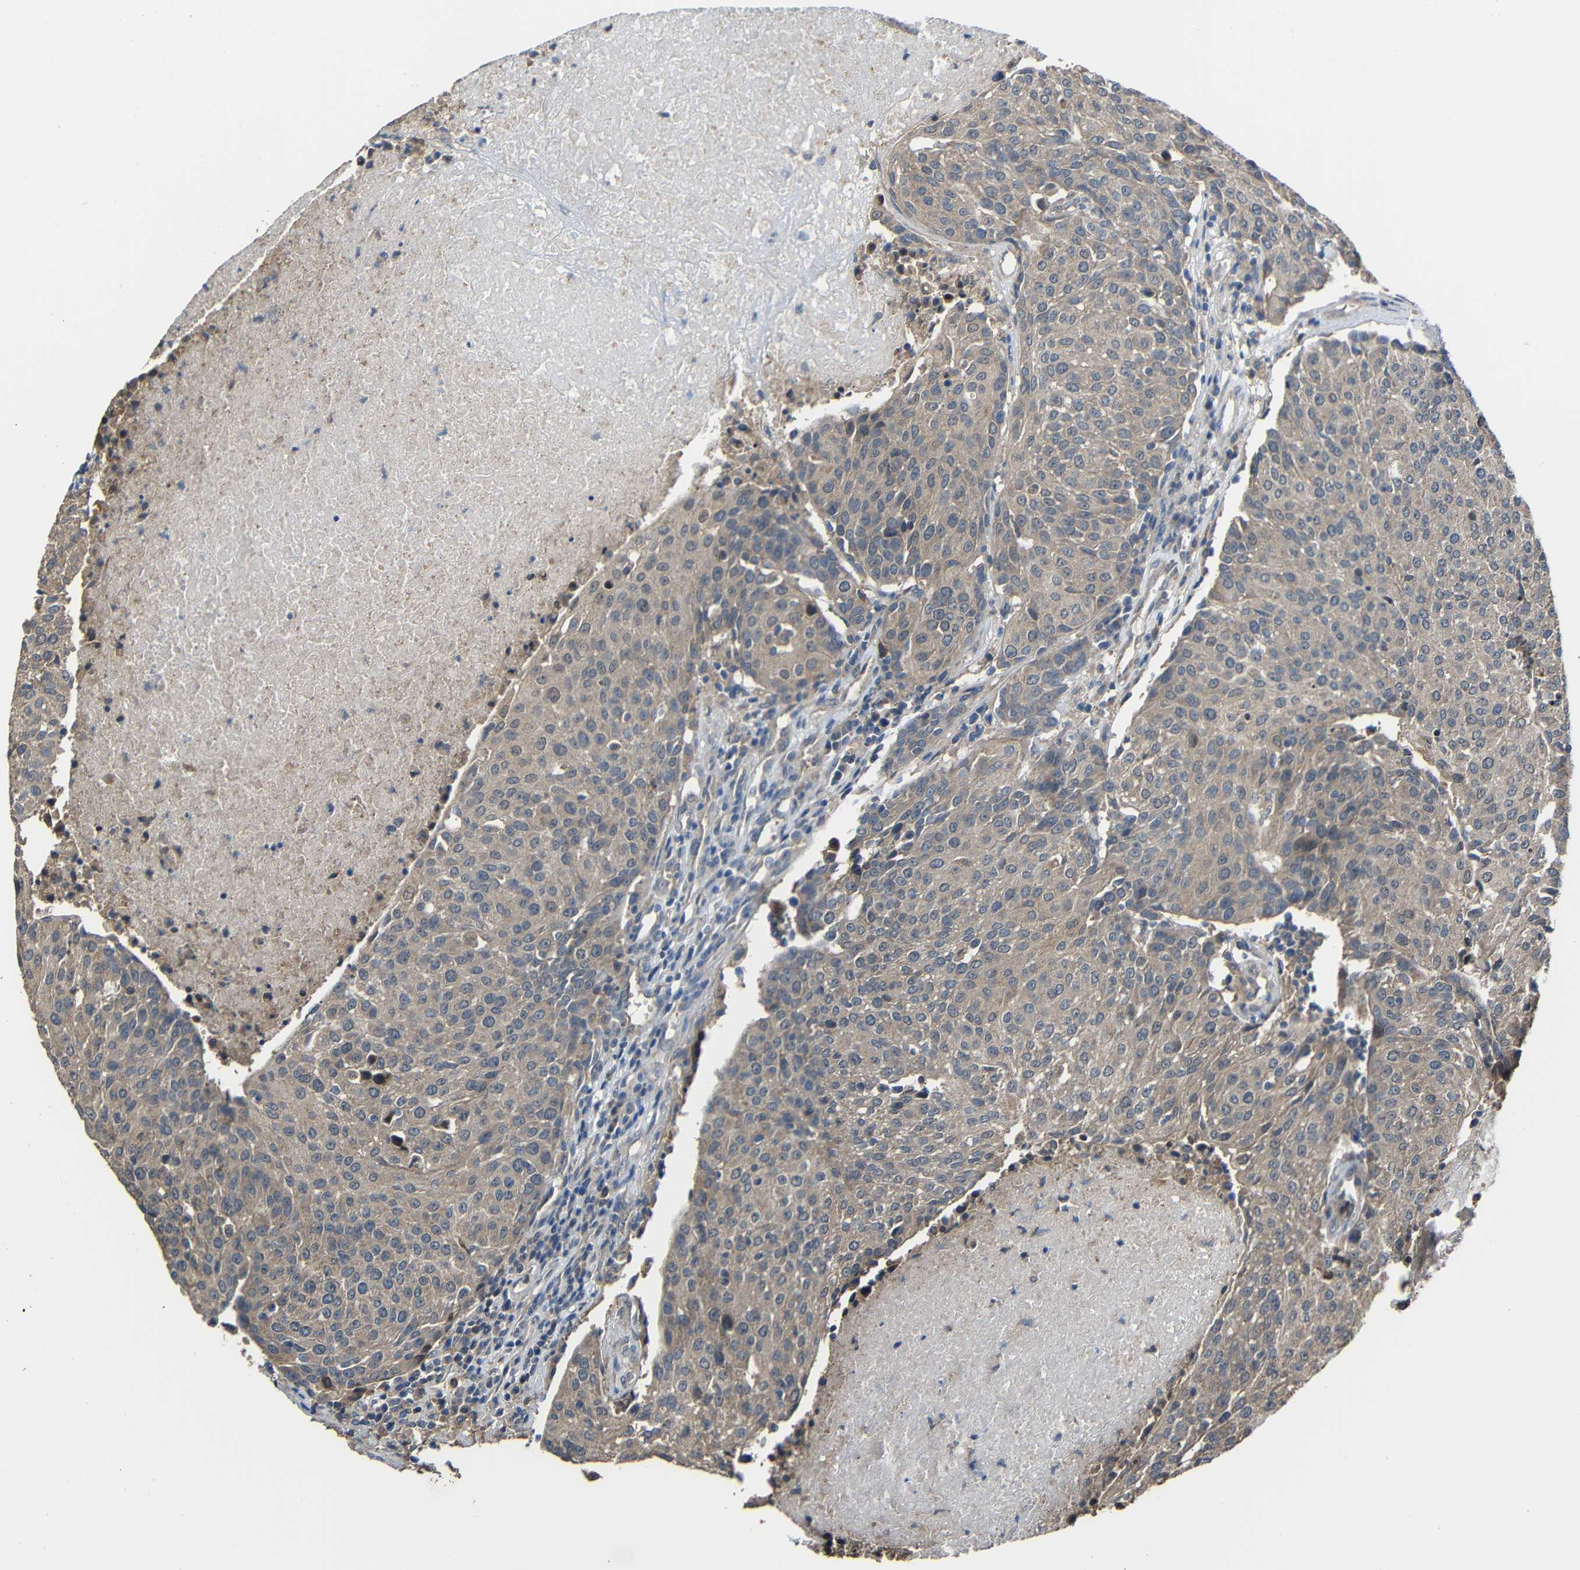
{"staining": {"intensity": "weak", "quantity": ">75%", "location": "cytoplasmic/membranous"}, "tissue": "urothelial cancer", "cell_type": "Tumor cells", "image_type": "cancer", "snomed": [{"axis": "morphology", "description": "Urothelial carcinoma, High grade"}, {"axis": "topography", "description": "Urinary bladder"}], "caption": "This image exhibits immunohistochemistry (IHC) staining of human urothelial carcinoma (high-grade), with low weak cytoplasmic/membranous expression in about >75% of tumor cells.", "gene": "CHST9", "patient": {"sex": "female", "age": 85}}